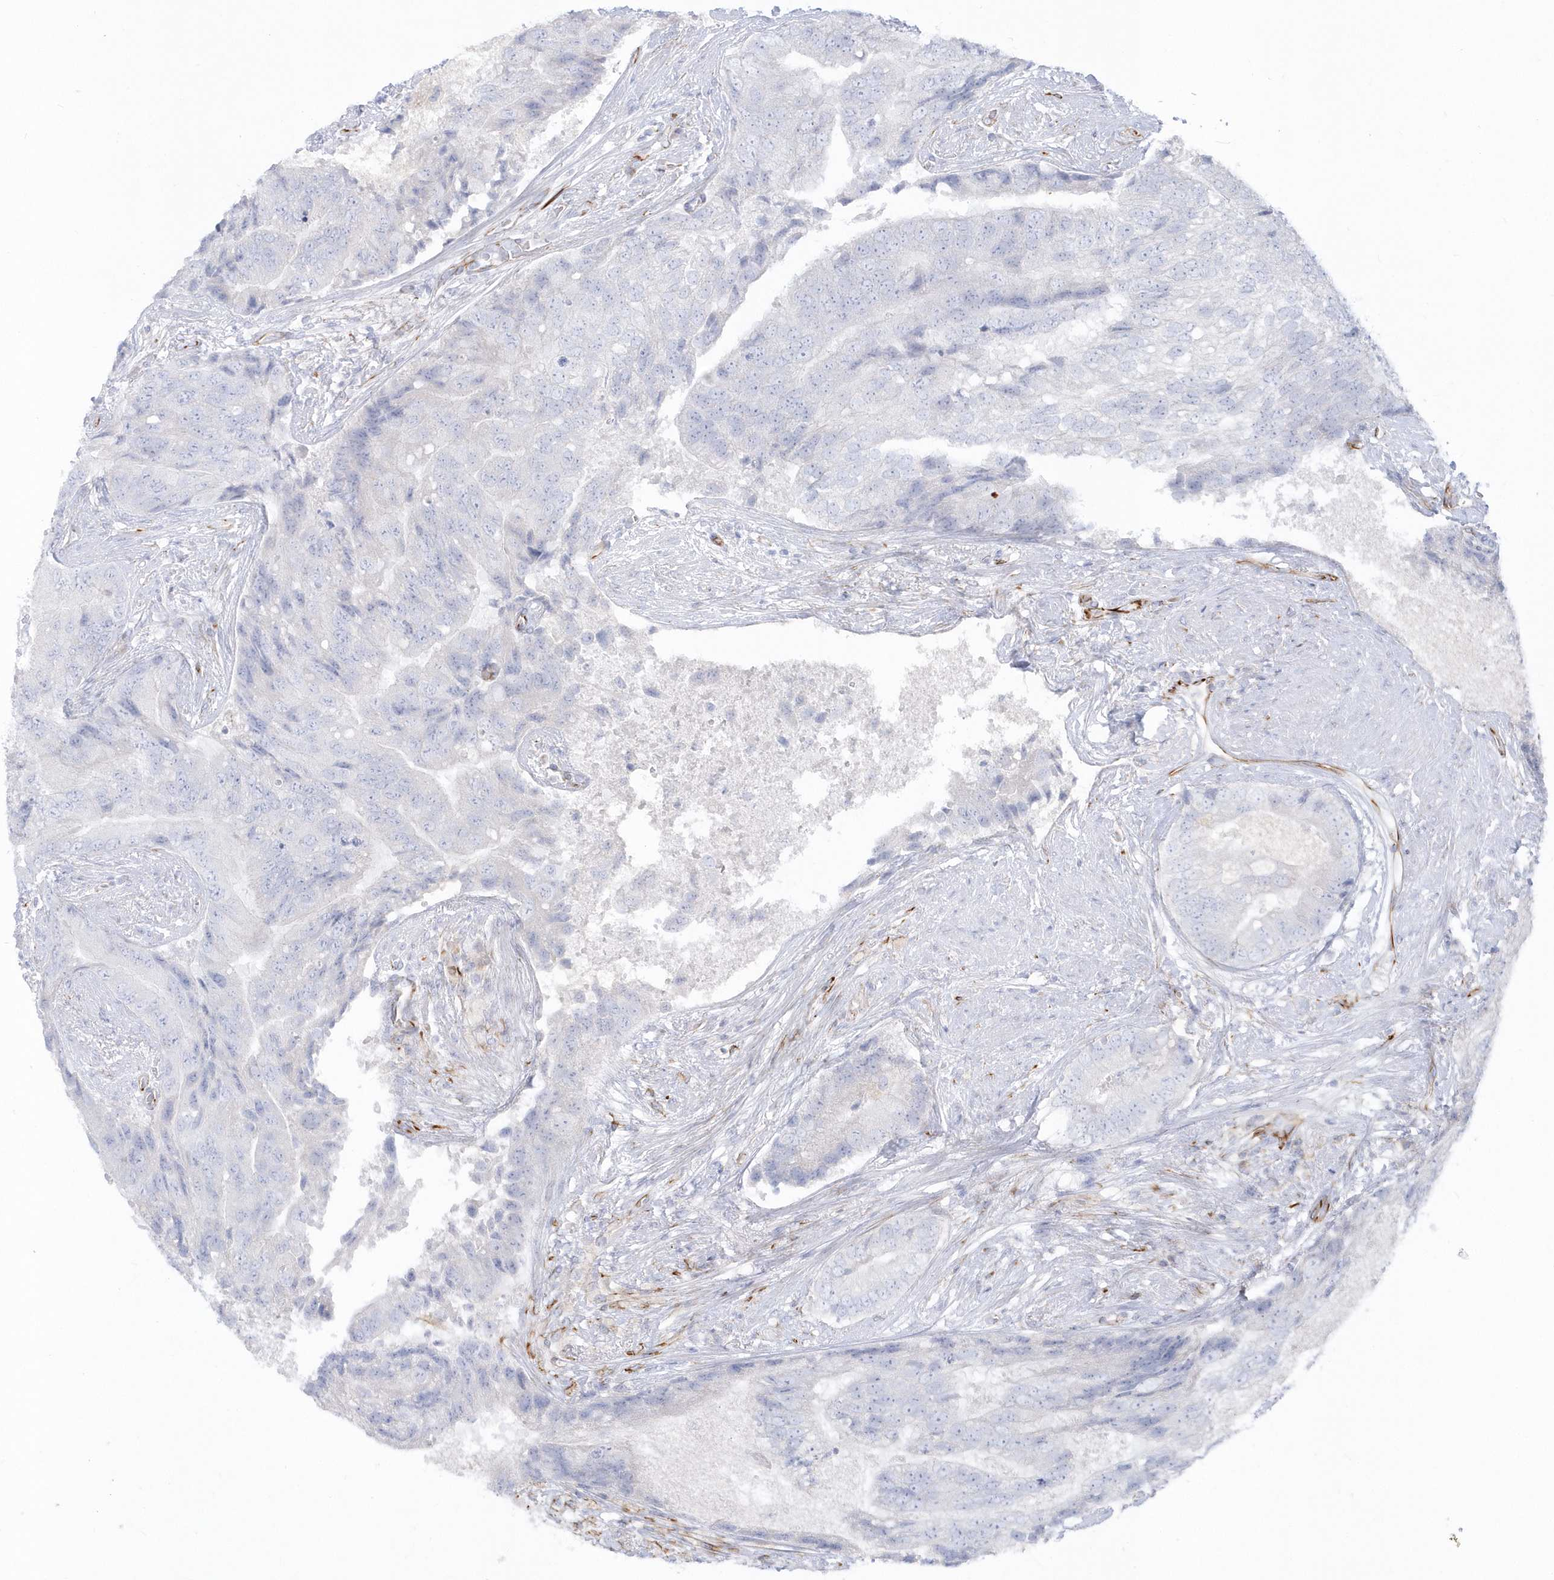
{"staining": {"intensity": "negative", "quantity": "none", "location": "none"}, "tissue": "prostate cancer", "cell_type": "Tumor cells", "image_type": "cancer", "snomed": [{"axis": "morphology", "description": "Adenocarcinoma, High grade"}, {"axis": "topography", "description": "Prostate"}], "caption": "Tumor cells are negative for brown protein staining in prostate high-grade adenocarcinoma.", "gene": "PPIL6", "patient": {"sex": "male", "age": 70}}